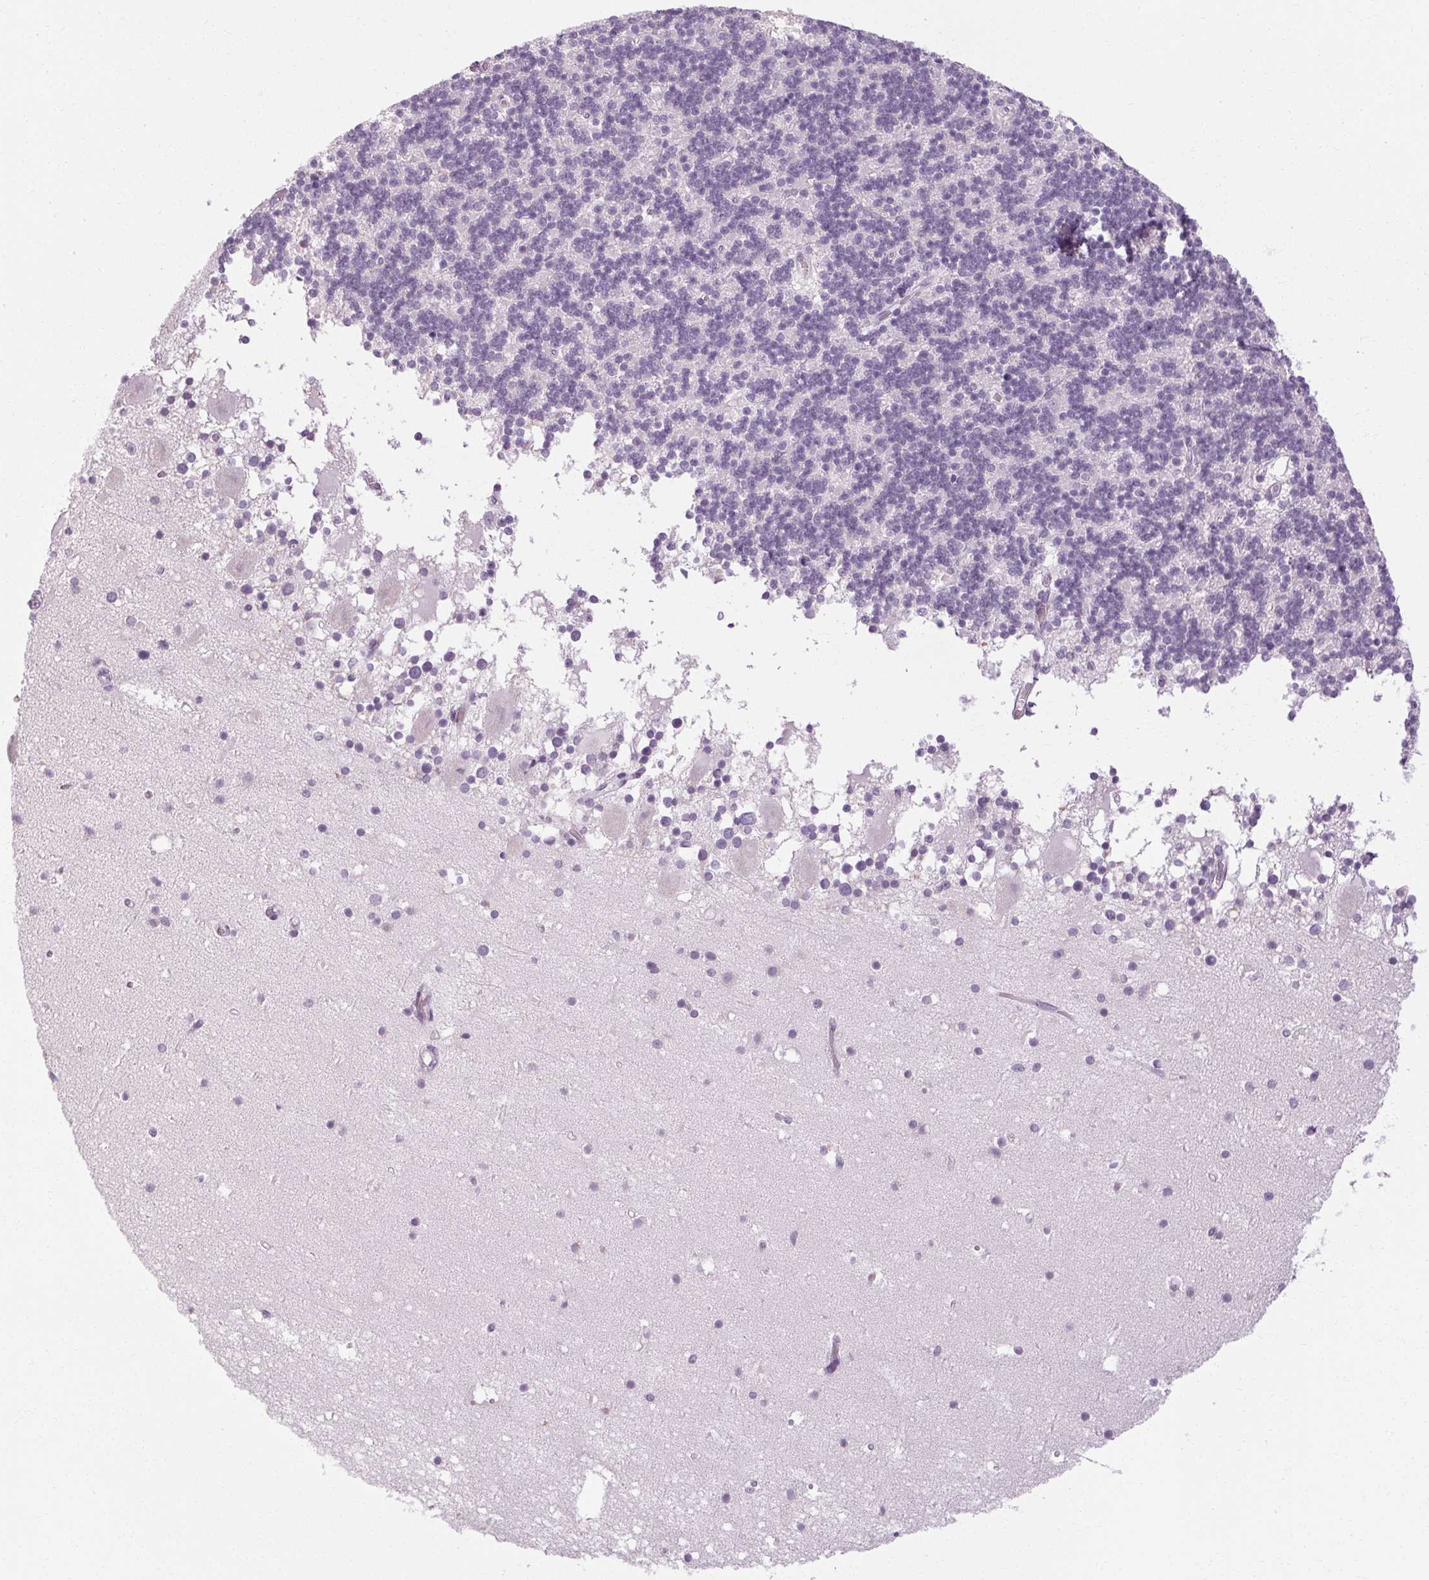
{"staining": {"intensity": "negative", "quantity": "none", "location": "none"}, "tissue": "cerebellum", "cell_type": "Cells in granular layer", "image_type": "normal", "snomed": [{"axis": "morphology", "description": "Normal tissue, NOS"}, {"axis": "topography", "description": "Cerebellum"}], "caption": "Micrograph shows no significant protein positivity in cells in granular layer of unremarkable cerebellum. The staining was performed using DAB to visualize the protein expression in brown, while the nuclei were stained in blue with hematoxylin (Magnification: 20x).", "gene": "POMC", "patient": {"sex": "male", "age": 70}}